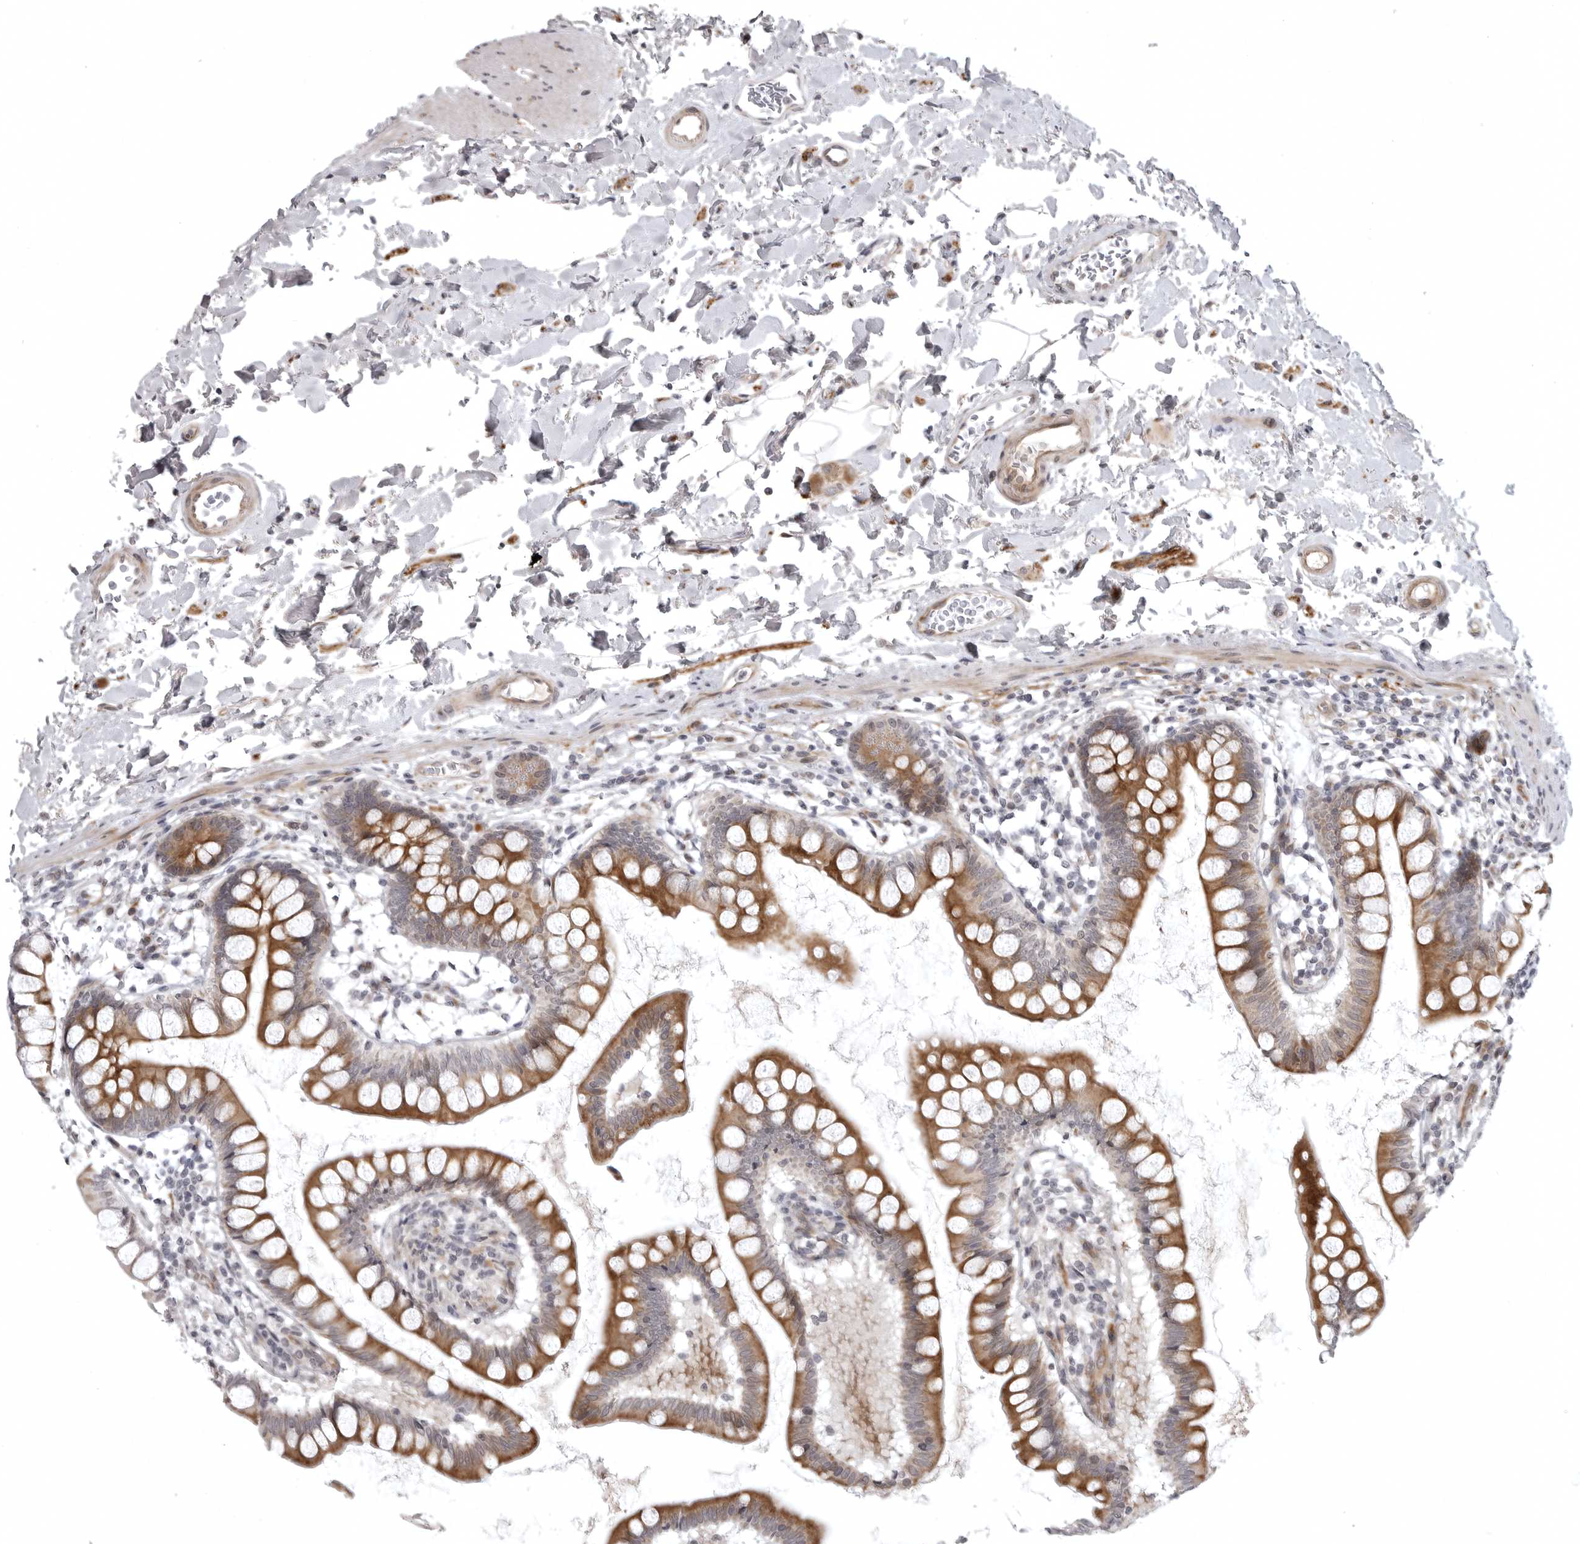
{"staining": {"intensity": "strong", "quantity": ">75%", "location": "cytoplasmic/membranous"}, "tissue": "small intestine", "cell_type": "Glandular cells", "image_type": "normal", "snomed": [{"axis": "morphology", "description": "Normal tissue, NOS"}, {"axis": "topography", "description": "Small intestine"}], "caption": "A brown stain highlights strong cytoplasmic/membranous expression of a protein in glandular cells of benign small intestine. (brown staining indicates protein expression, while blue staining denotes nuclei).", "gene": "CD300LD", "patient": {"sex": "female", "age": 84}}